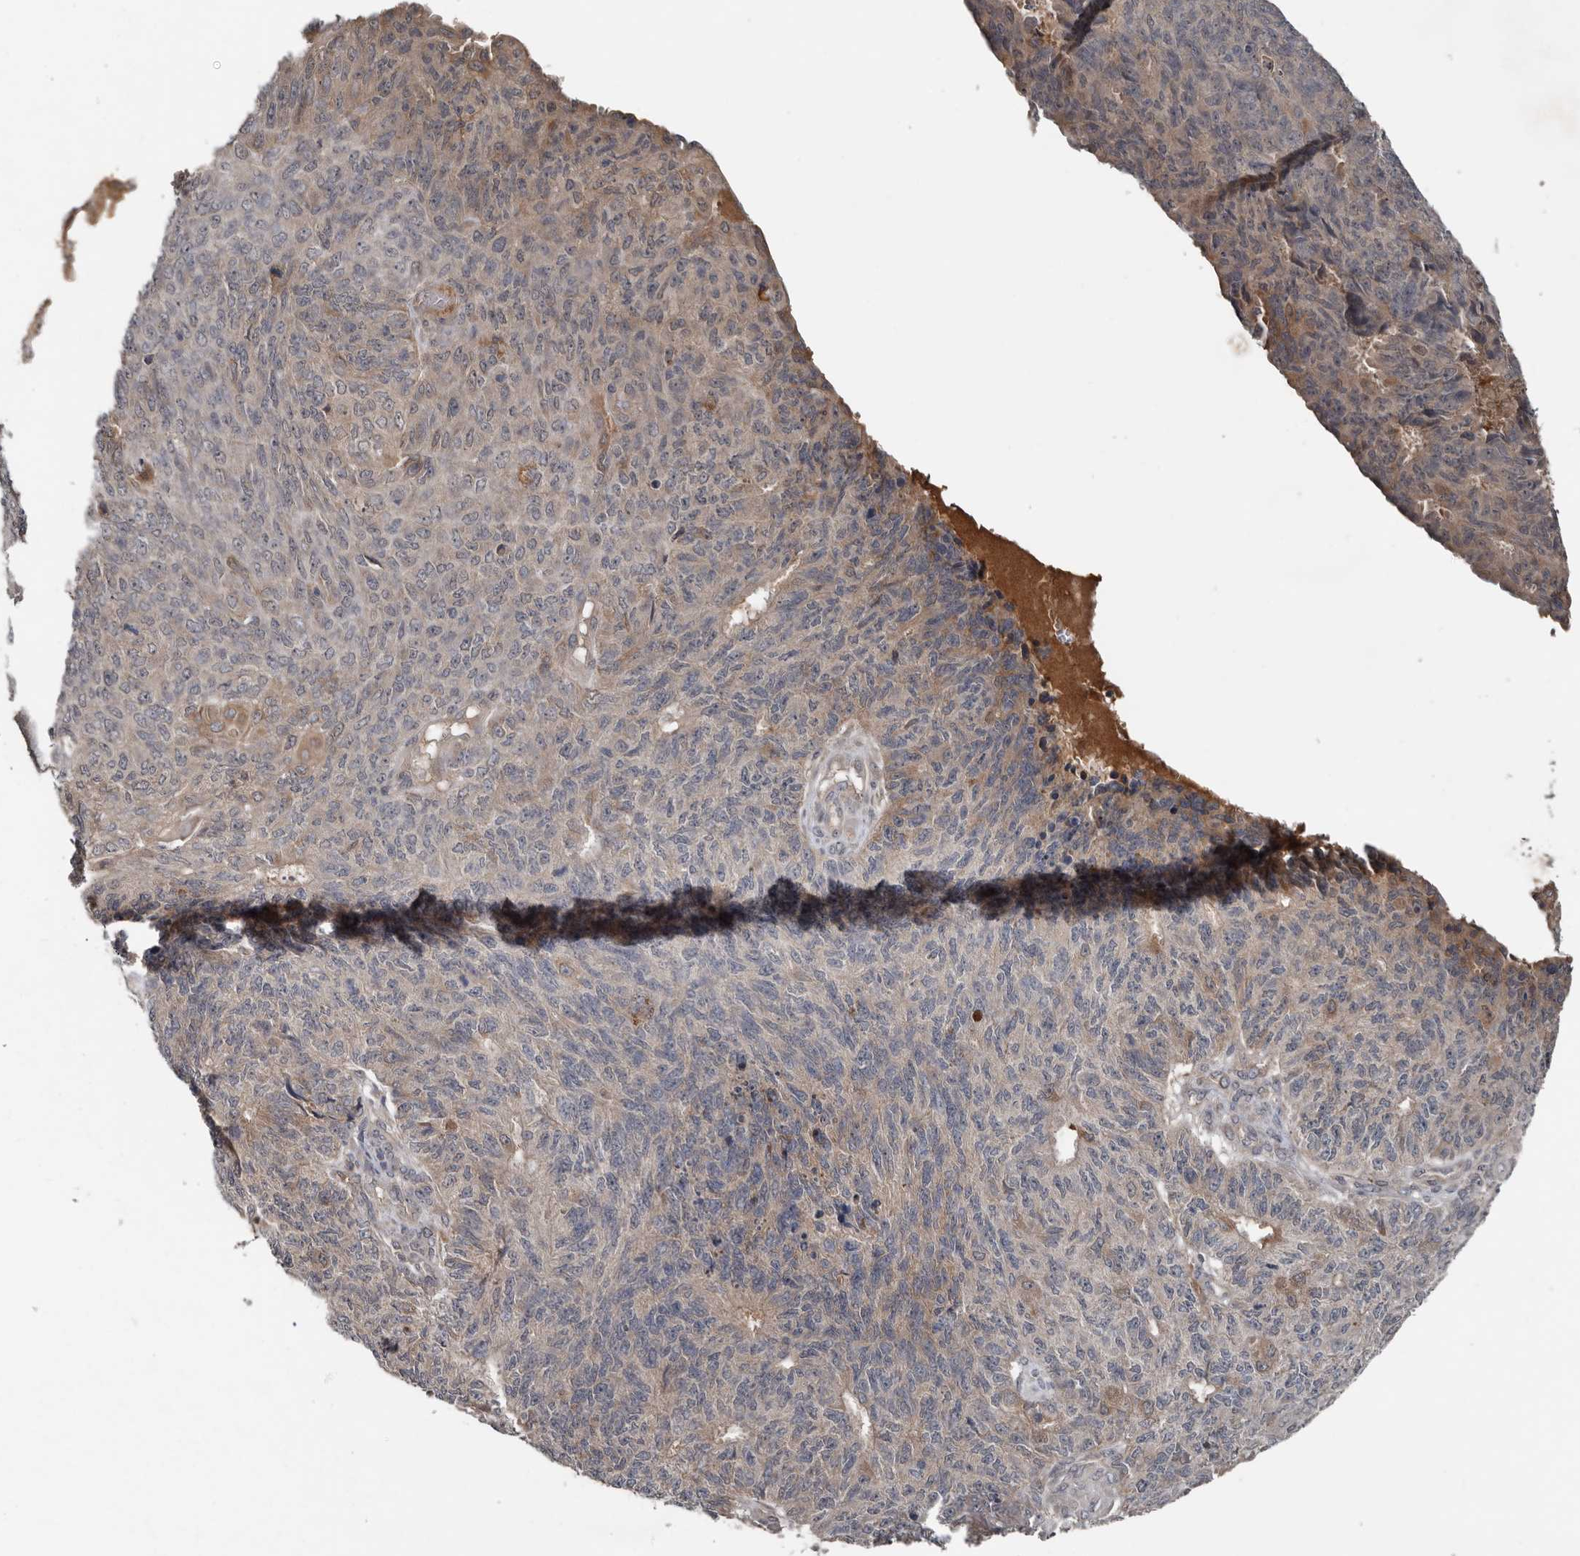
{"staining": {"intensity": "weak", "quantity": "25%-75%", "location": "cytoplasmic/membranous"}, "tissue": "endometrial cancer", "cell_type": "Tumor cells", "image_type": "cancer", "snomed": [{"axis": "morphology", "description": "Adenocarcinoma, NOS"}, {"axis": "topography", "description": "Endometrium"}], "caption": "There is low levels of weak cytoplasmic/membranous expression in tumor cells of endometrial cancer (adenocarcinoma), as demonstrated by immunohistochemical staining (brown color).", "gene": "DNAJB4", "patient": {"sex": "female", "age": 32}}